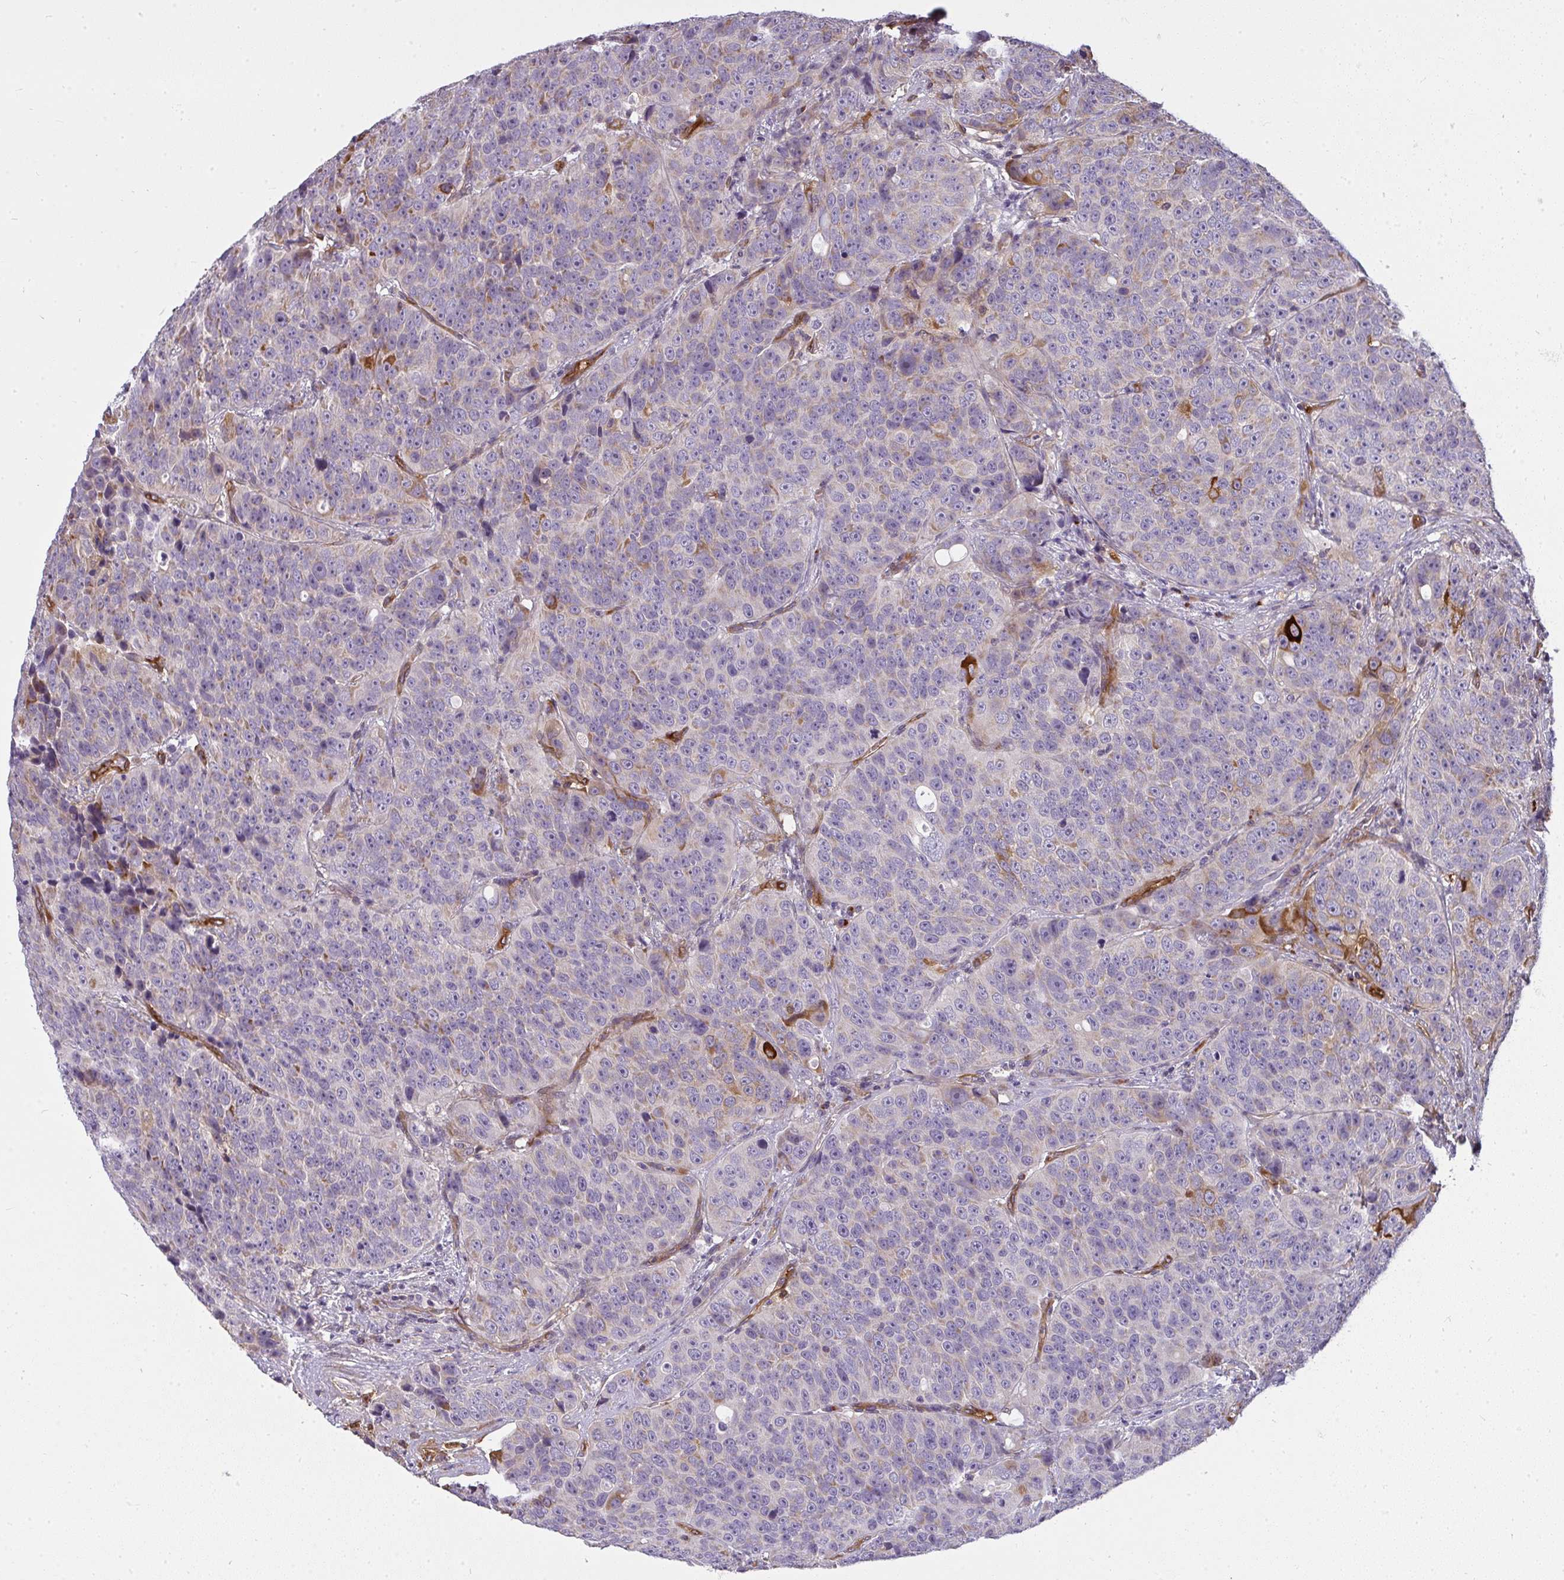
{"staining": {"intensity": "strong", "quantity": "<25%", "location": "cytoplasmic/membranous"}, "tissue": "urothelial cancer", "cell_type": "Tumor cells", "image_type": "cancer", "snomed": [{"axis": "morphology", "description": "Urothelial carcinoma, NOS"}, {"axis": "topography", "description": "Urinary bladder"}], "caption": "Urothelial cancer stained with a protein marker displays strong staining in tumor cells.", "gene": "IFIT3", "patient": {"sex": "male", "age": 52}}